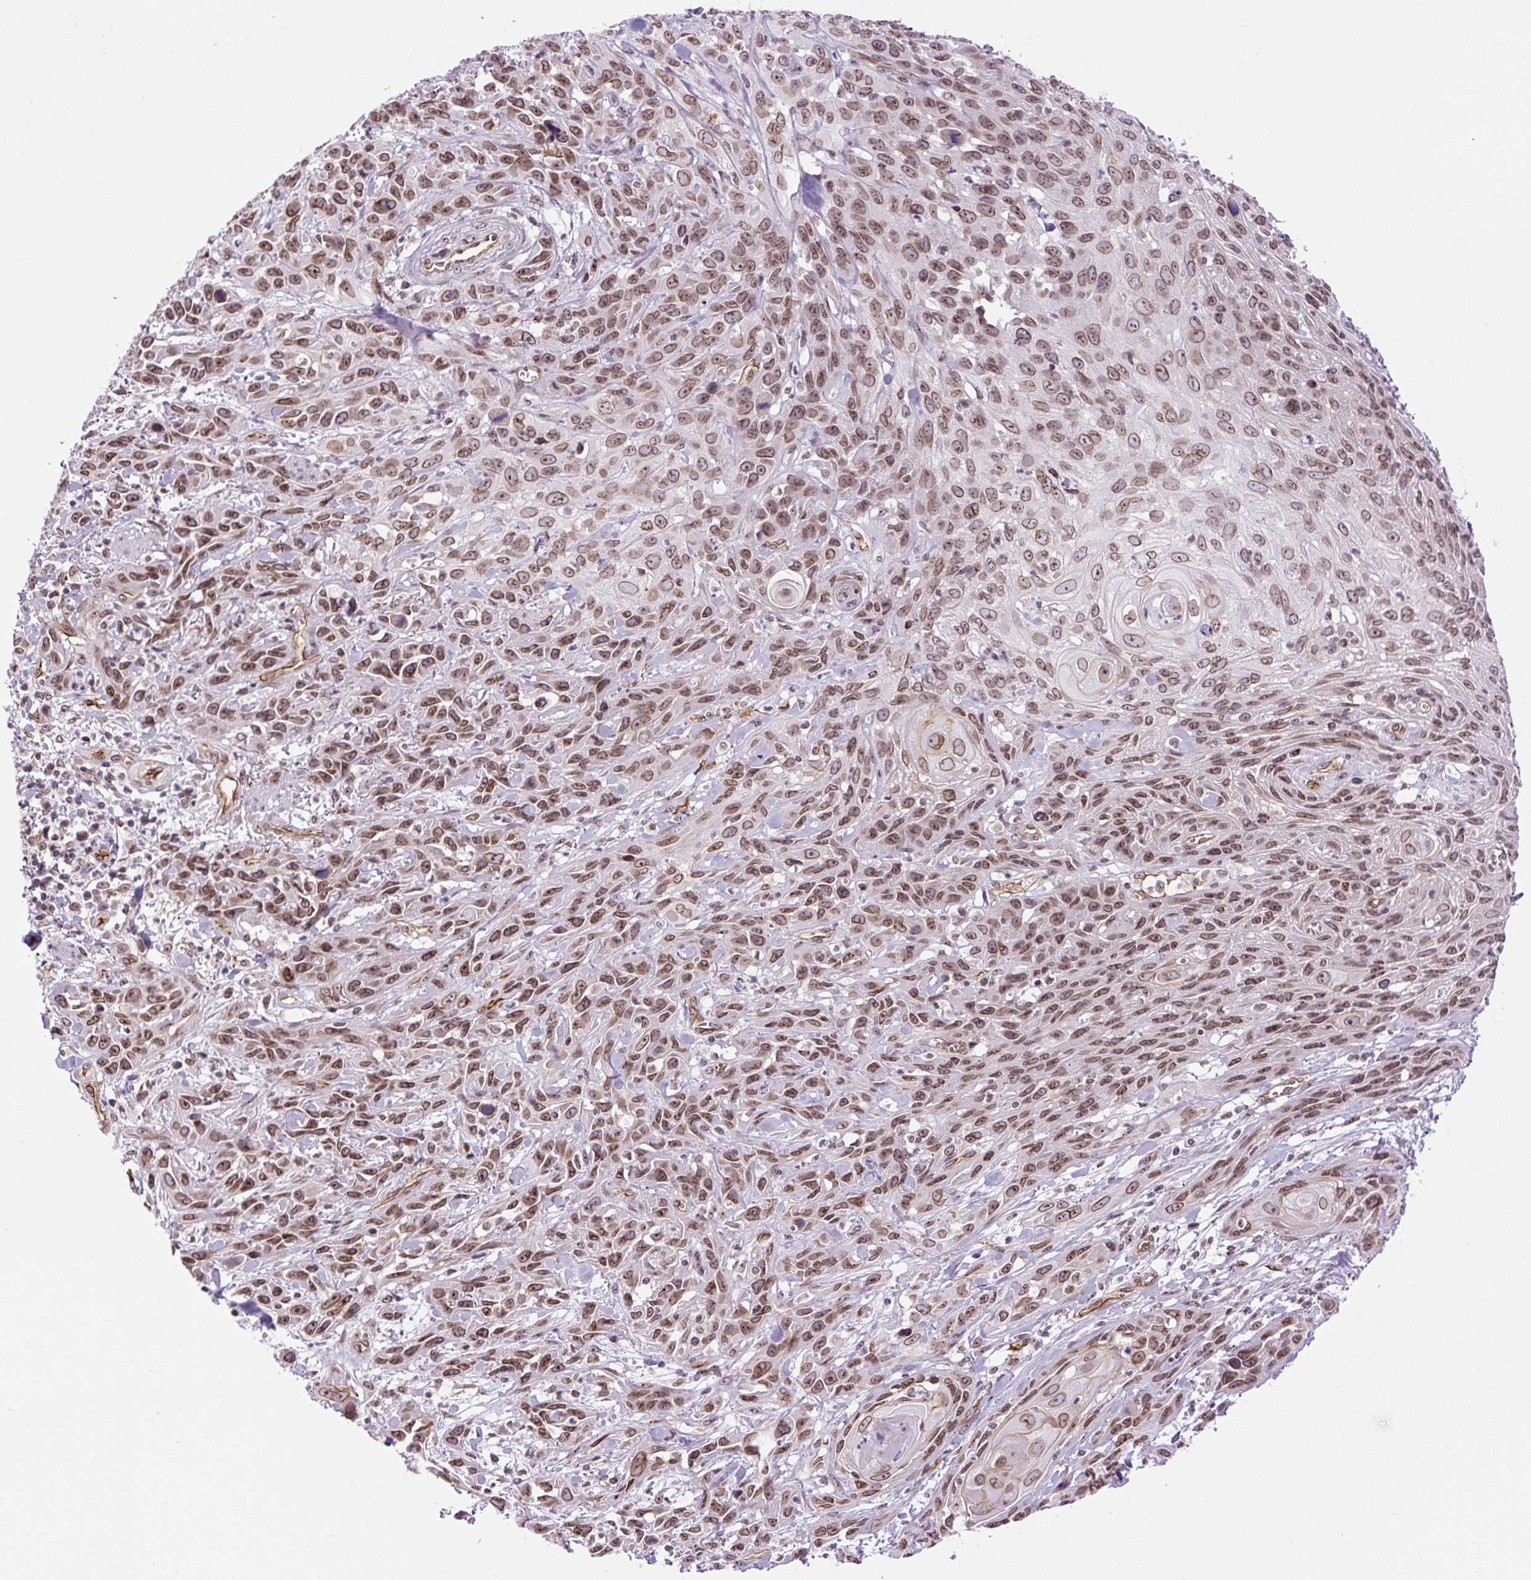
{"staining": {"intensity": "moderate", "quantity": ">75%", "location": "cytoplasmic/membranous,nuclear"}, "tissue": "skin cancer", "cell_type": "Tumor cells", "image_type": "cancer", "snomed": [{"axis": "morphology", "description": "Squamous cell carcinoma, NOS"}, {"axis": "topography", "description": "Skin"}, {"axis": "topography", "description": "Vulva"}], "caption": "Skin cancer (squamous cell carcinoma) stained for a protein displays moderate cytoplasmic/membranous and nuclear positivity in tumor cells.", "gene": "MYO5C", "patient": {"sex": "female", "age": 83}}